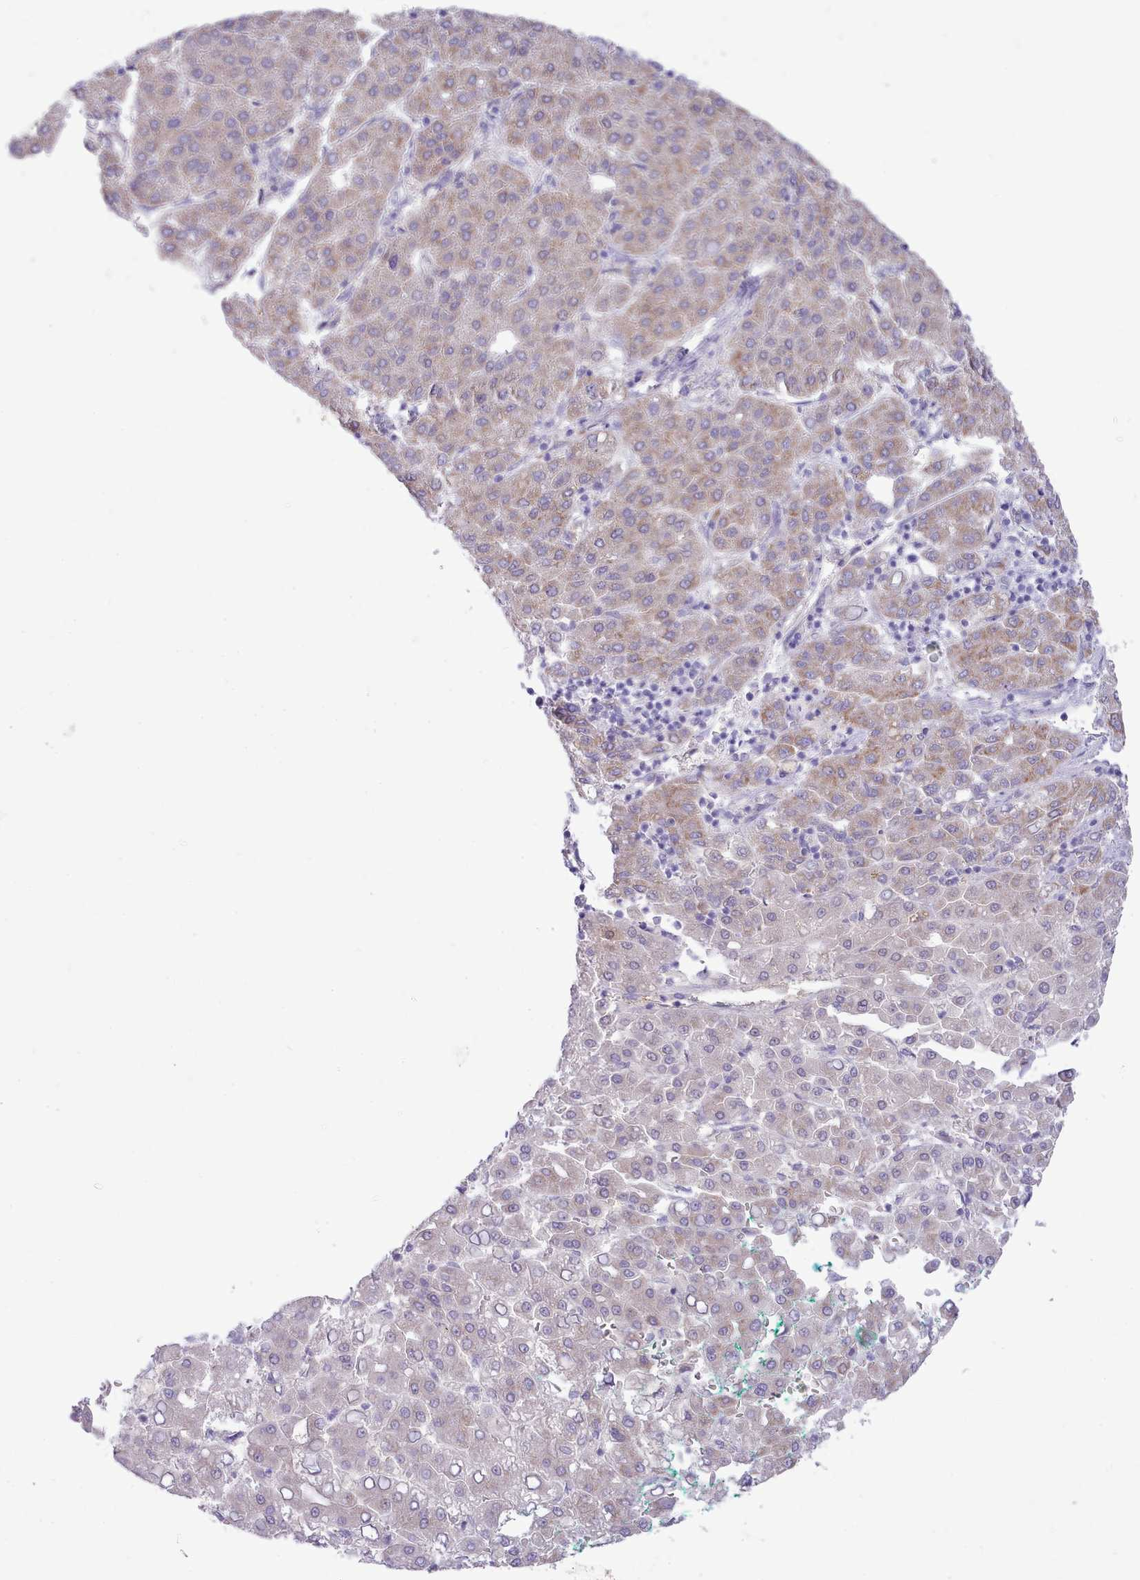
{"staining": {"intensity": "weak", "quantity": ">75%", "location": "cytoplasmic/membranous"}, "tissue": "liver cancer", "cell_type": "Tumor cells", "image_type": "cancer", "snomed": [{"axis": "morphology", "description": "Carcinoma, Hepatocellular, NOS"}, {"axis": "topography", "description": "Liver"}], "caption": "Brown immunohistochemical staining in hepatocellular carcinoma (liver) reveals weak cytoplasmic/membranous expression in about >75% of tumor cells.", "gene": "CCL1", "patient": {"sex": "male", "age": 65}}